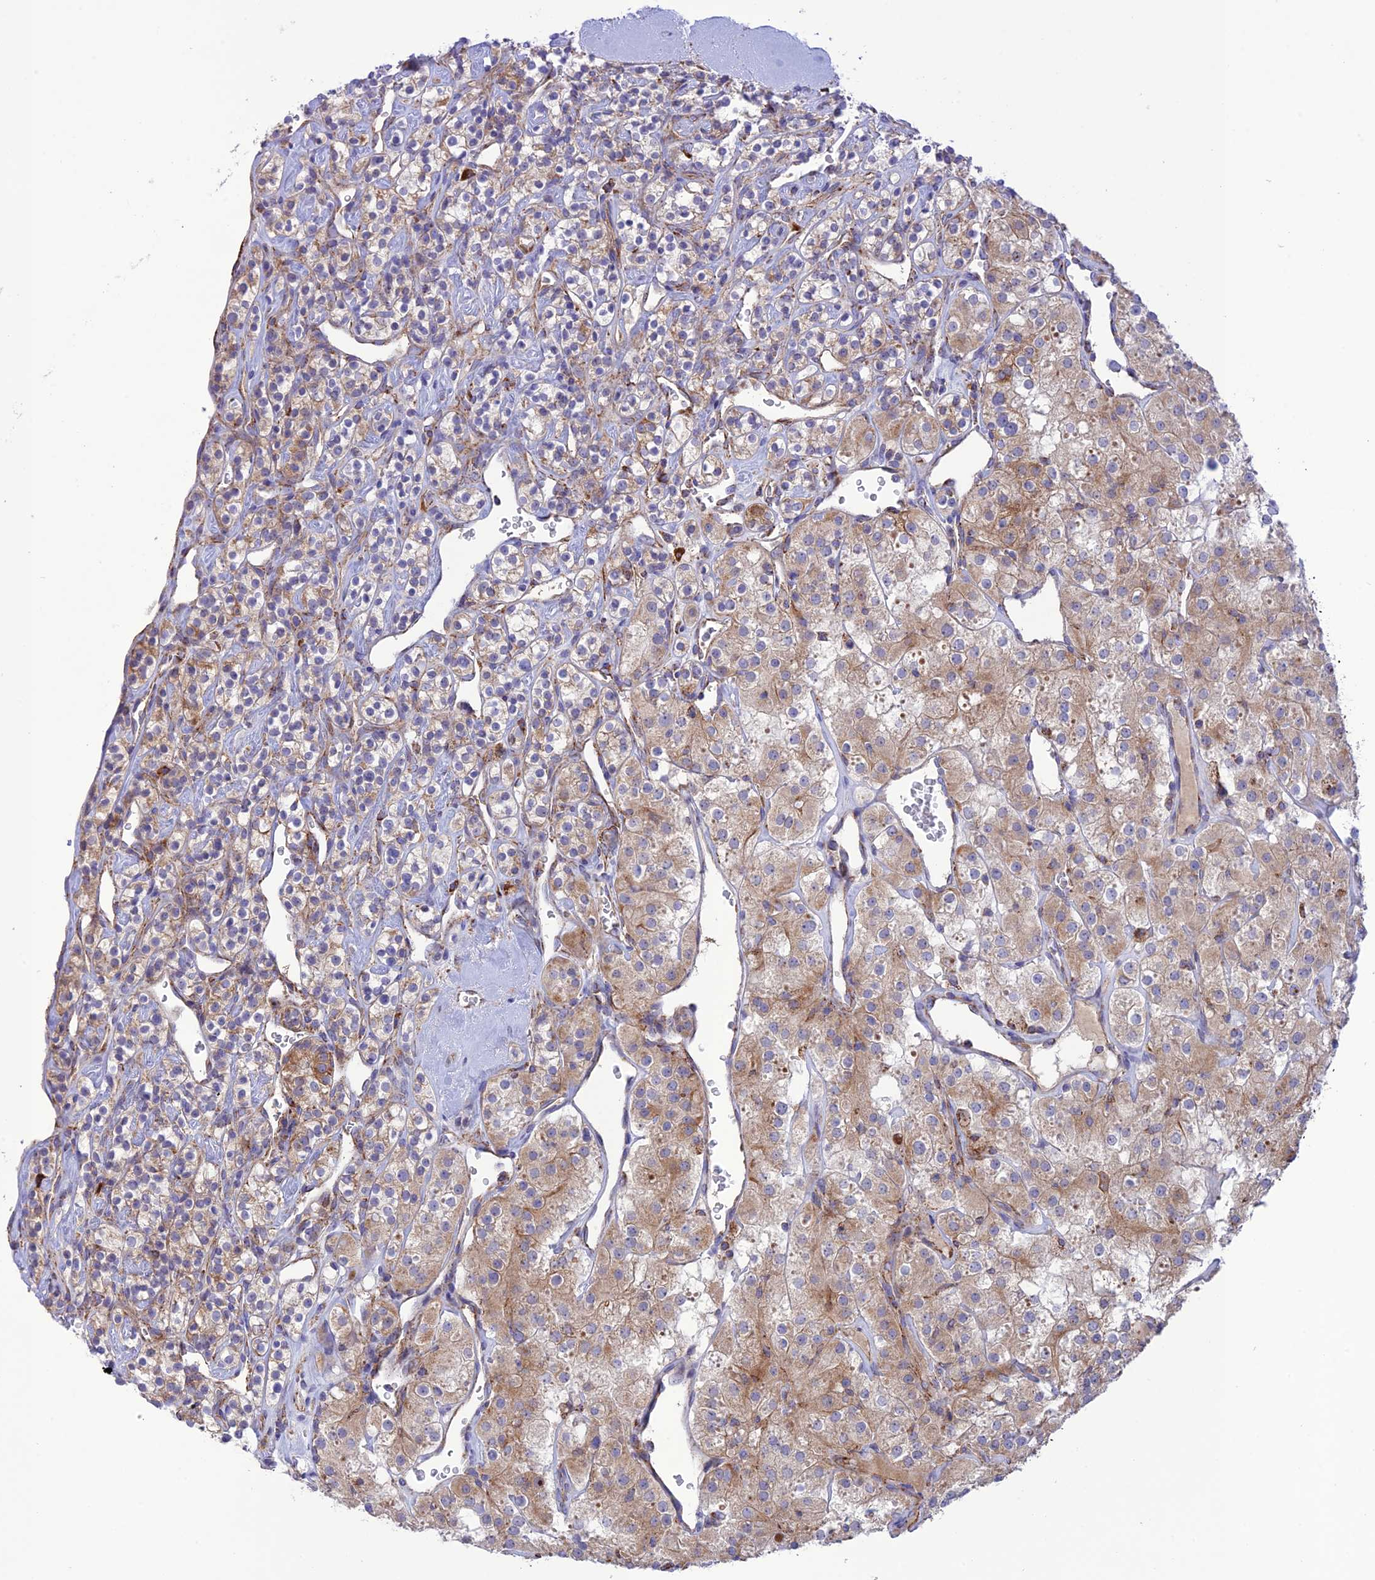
{"staining": {"intensity": "weak", "quantity": "25%-75%", "location": "cytoplasmic/membranous"}, "tissue": "renal cancer", "cell_type": "Tumor cells", "image_type": "cancer", "snomed": [{"axis": "morphology", "description": "Adenocarcinoma, NOS"}, {"axis": "topography", "description": "Kidney"}], "caption": "Weak cytoplasmic/membranous protein expression is present in about 25%-75% of tumor cells in adenocarcinoma (renal).", "gene": "UAP1L1", "patient": {"sex": "male", "age": 77}}